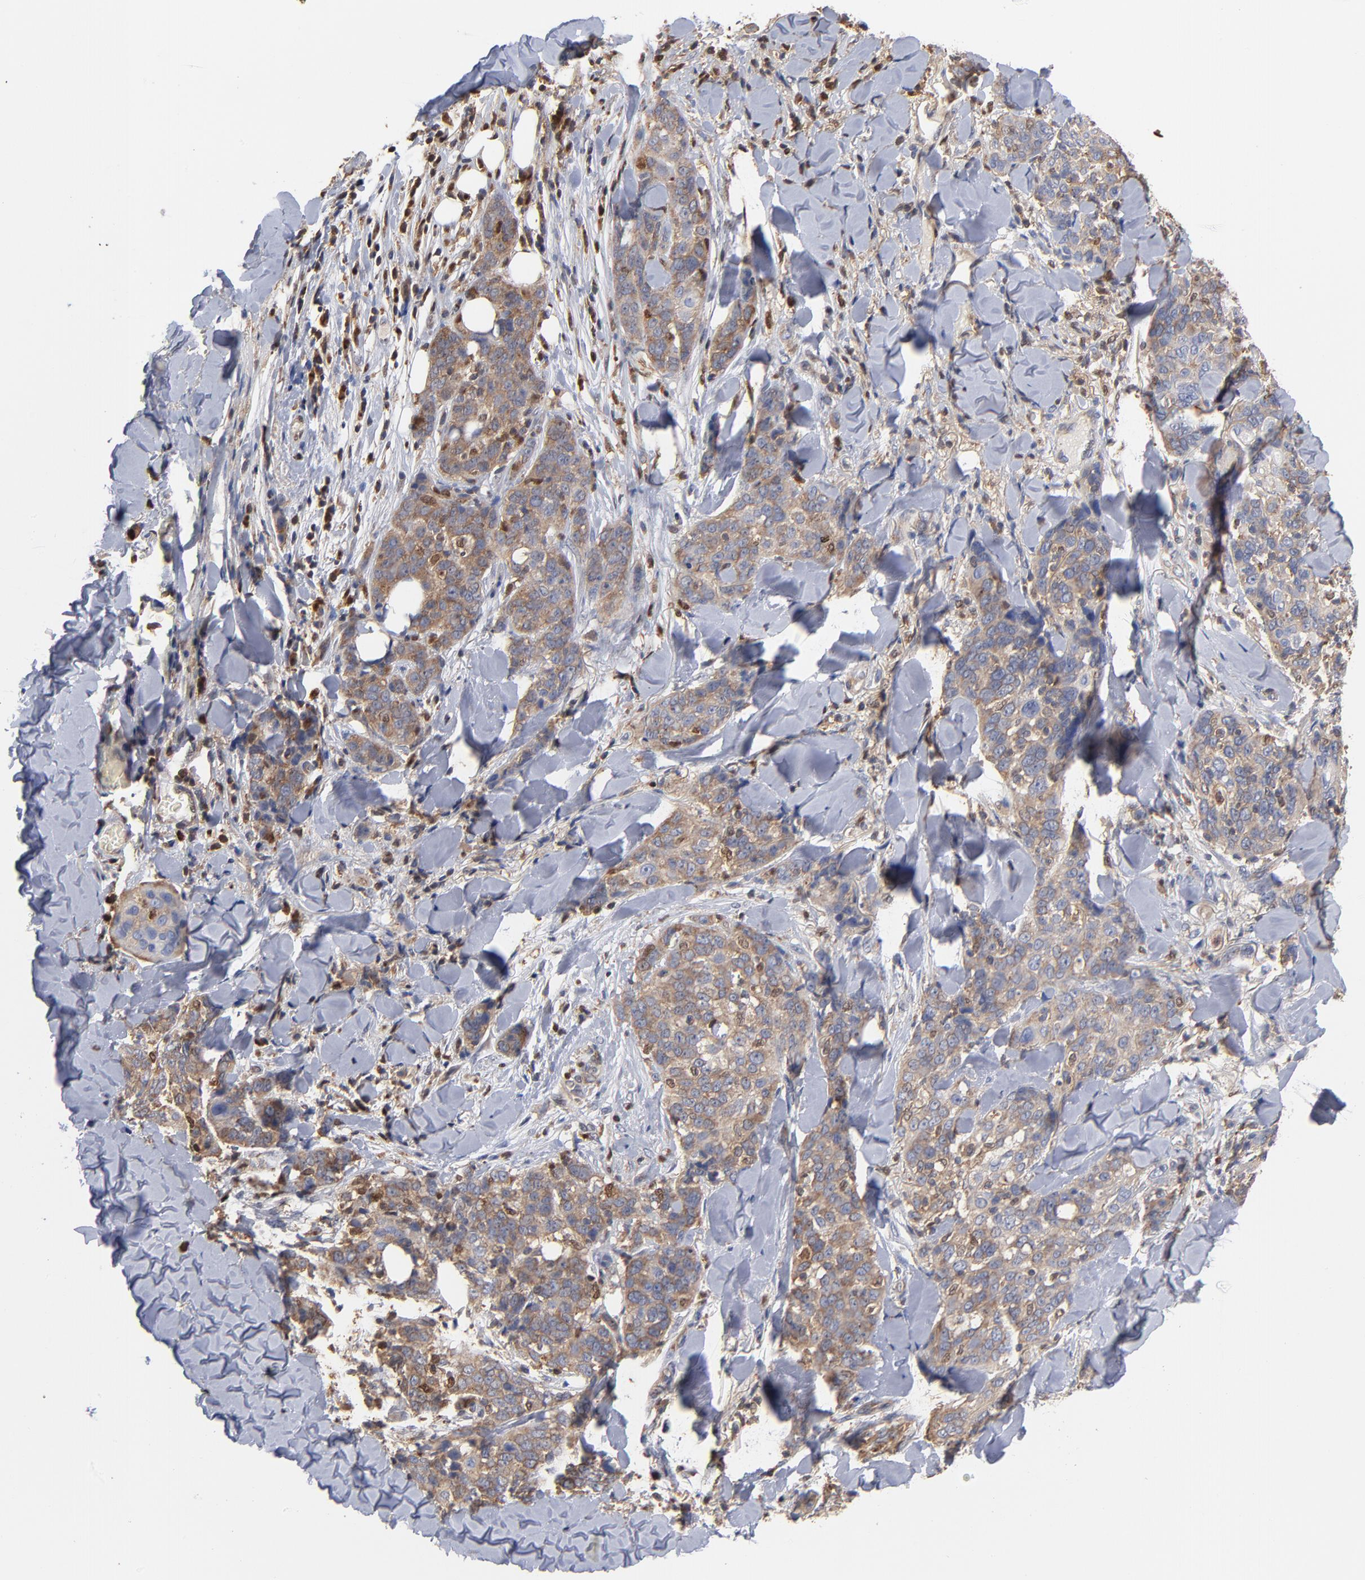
{"staining": {"intensity": "weak", "quantity": ">75%", "location": "cytoplasmic/membranous"}, "tissue": "skin cancer", "cell_type": "Tumor cells", "image_type": "cancer", "snomed": [{"axis": "morphology", "description": "Normal tissue, NOS"}, {"axis": "morphology", "description": "Squamous cell carcinoma, NOS"}, {"axis": "topography", "description": "Skin"}], "caption": "DAB immunohistochemical staining of human squamous cell carcinoma (skin) demonstrates weak cytoplasmic/membranous protein staining in approximately >75% of tumor cells.", "gene": "ARHGEF6", "patient": {"sex": "female", "age": 83}}